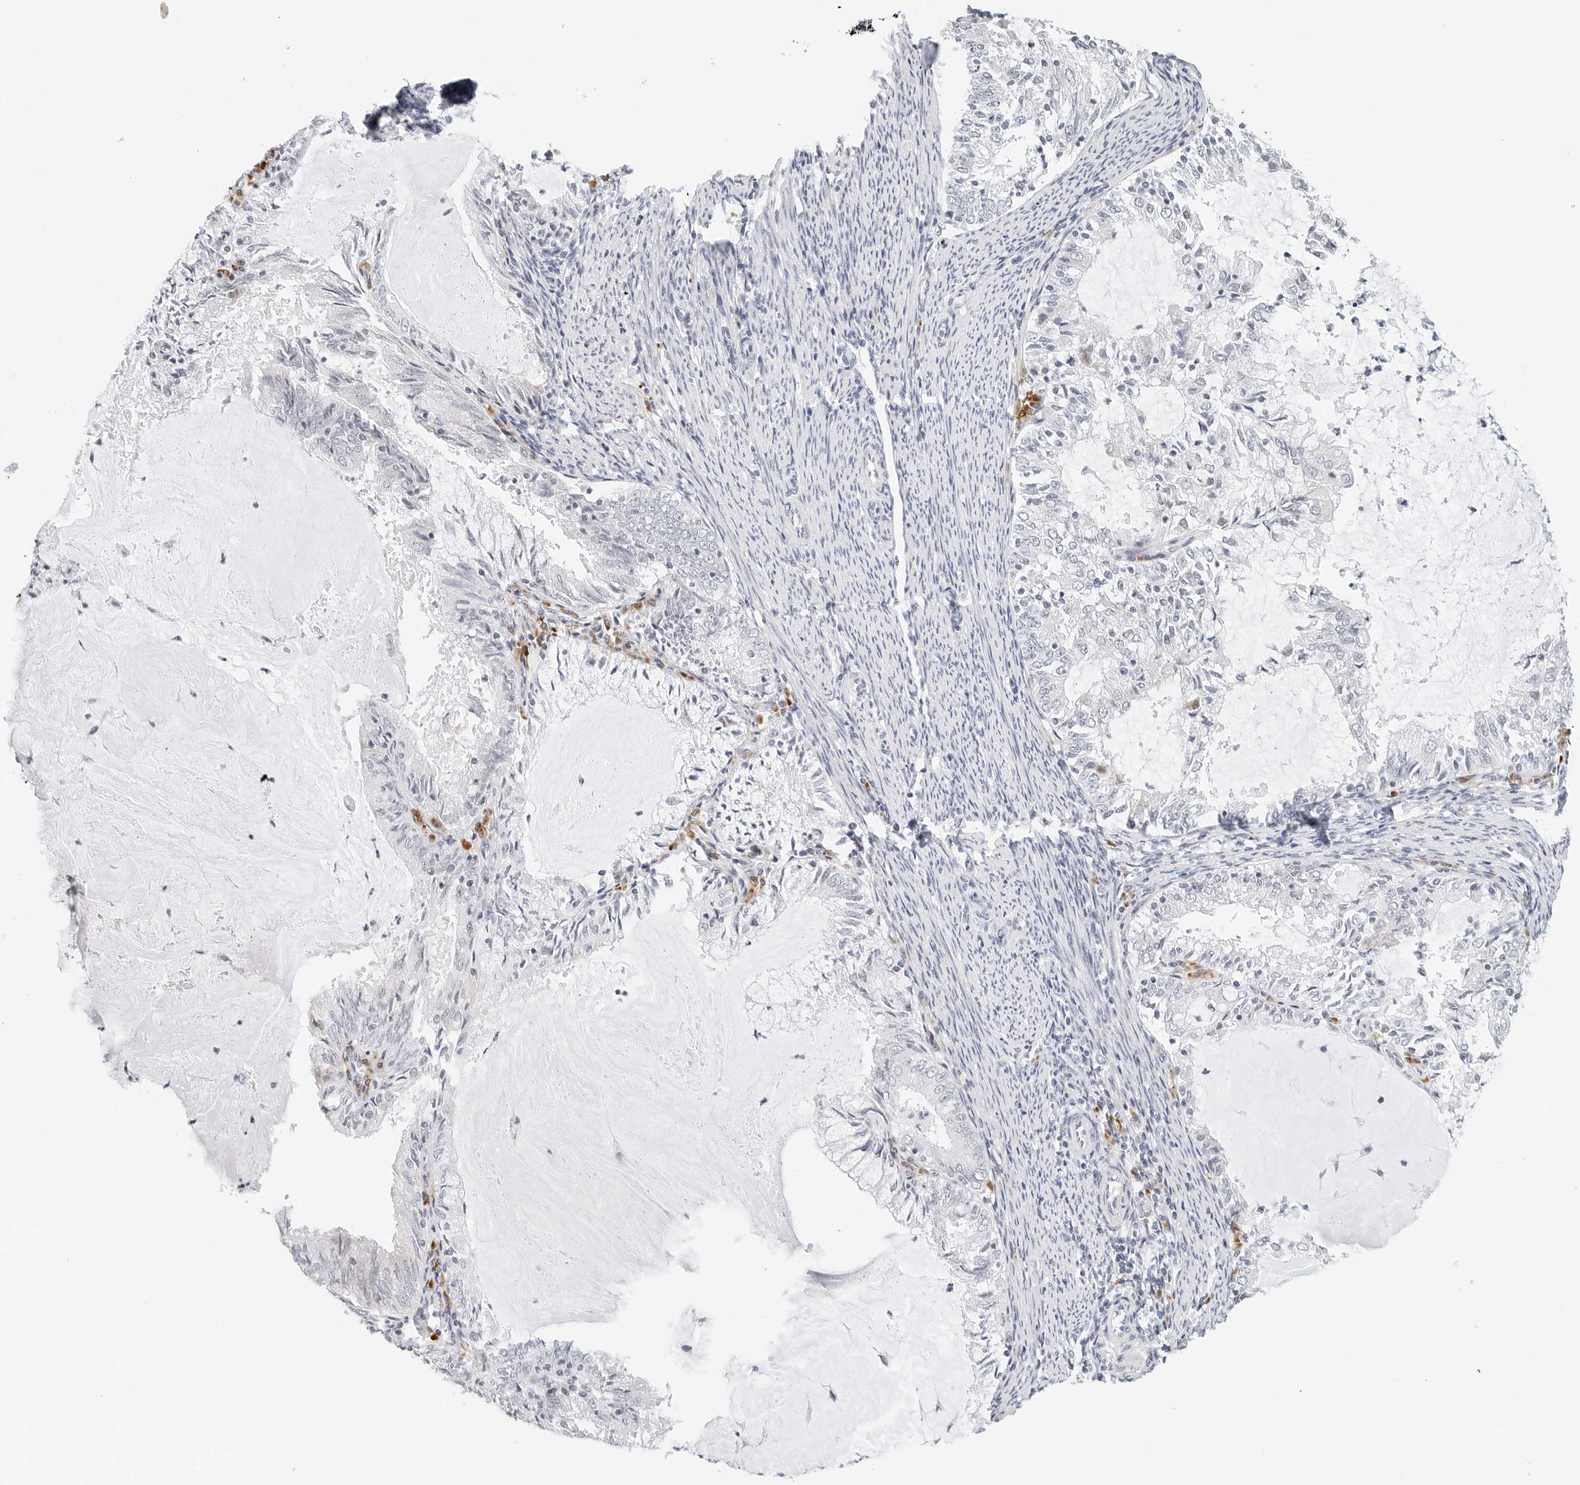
{"staining": {"intensity": "negative", "quantity": "none", "location": "none"}, "tissue": "endometrial cancer", "cell_type": "Tumor cells", "image_type": "cancer", "snomed": [{"axis": "morphology", "description": "Adenocarcinoma, NOS"}, {"axis": "topography", "description": "Endometrium"}], "caption": "DAB (3,3'-diaminobenzidine) immunohistochemical staining of adenocarcinoma (endometrial) exhibits no significant staining in tumor cells.", "gene": "PARP10", "patient": {"sex": "female", "age": 57}}